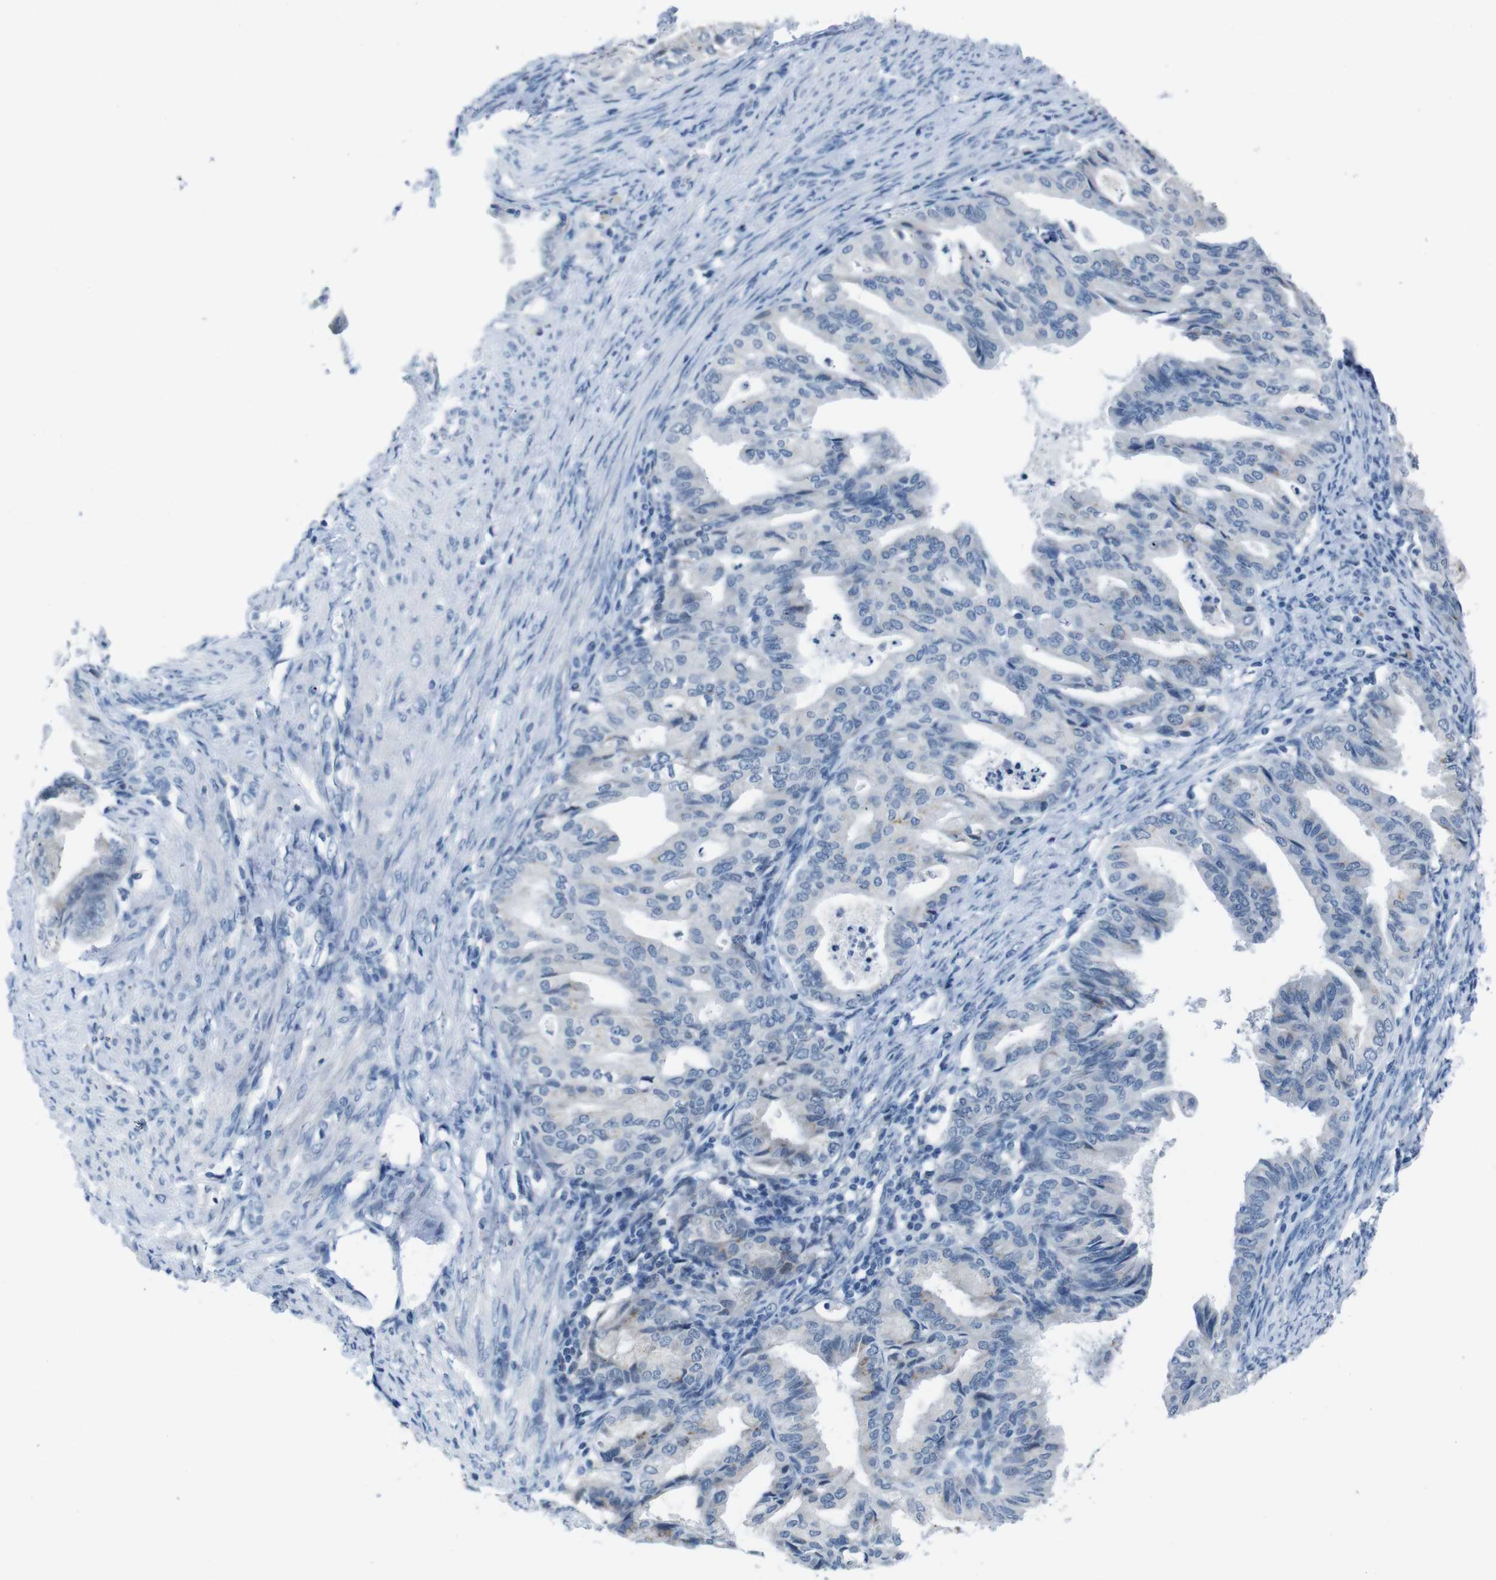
{"staining": {"intensity": "negative", "quantity": "none", "location": "none"}, "tissue": "endometrial cancer", "cell_type": "Tumor cells", "image_type": "cancer", "snomed": [{"axis": "morphology", "description": "Adenocarcinoma, NOS"}, {"axis": "topography", "description": "Endometrium"}], "caption": "High magnification brightfield microscopy of endometrial cancer (adenocarcinoma) stained with DAB (brown) and counterstained with hematoxylin (blue): tumor cells show no significant positivity. Brightfield microscopy of immunohistochemistry (IHC) stained with DAB (3,3'-diaminobenzidine) (brown) and hematoxylin (blue), captured at high magnification.", "gene": "CDHR2", "patient": {"sex": "female", "age": 86}}